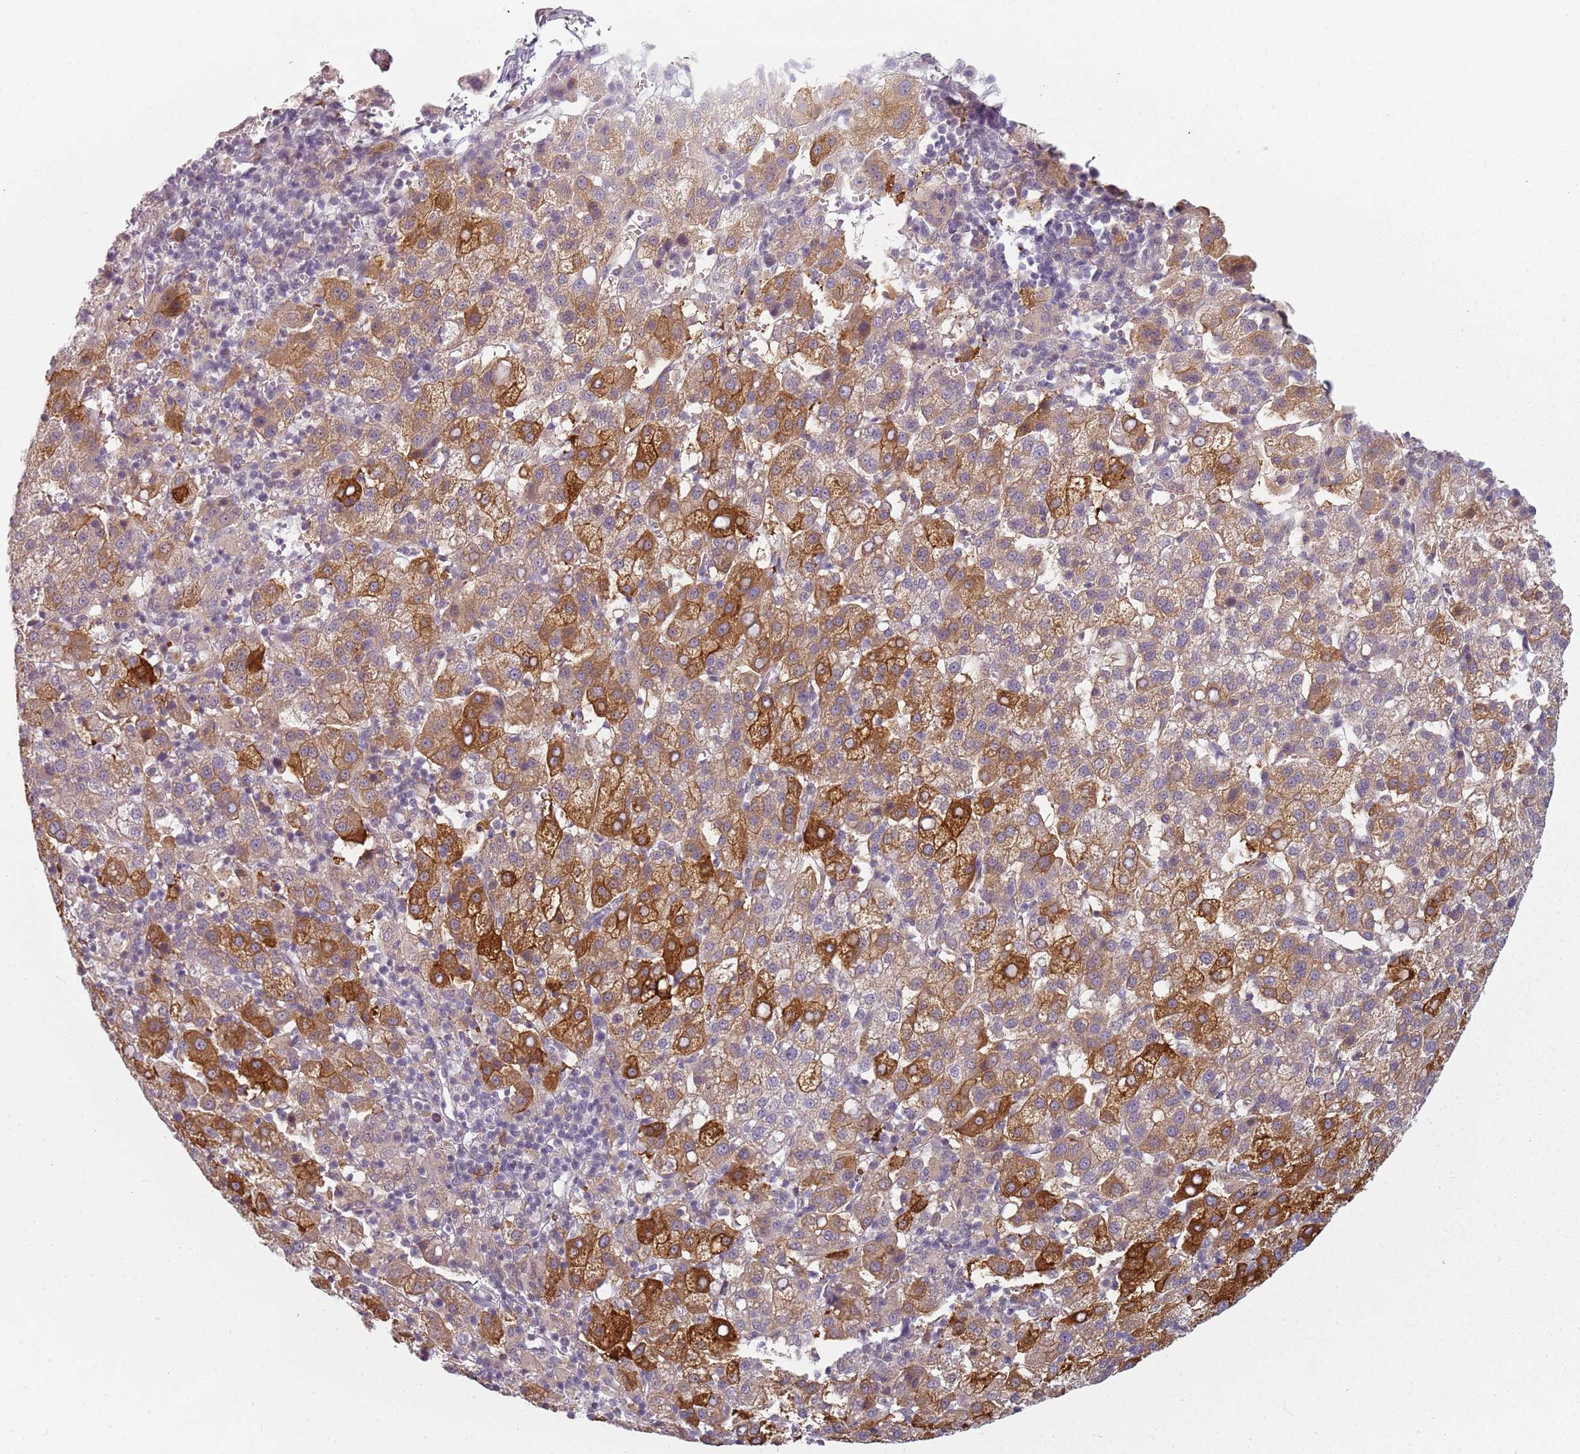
{"staining": {"intensity": "strong", "quantity": "25%-75%", "location": "cytoplasmic/membranous"}, "tissue": "liver cancer", "cell_type": "Tumor cells", "image_type": "cancer", "snomed": [{"axis": "morphology", "description": "Carcinoma, Hepatocellular, NOS"}, {"axis": "topography", "description": "Liver"}], "caption": "A brown stain shows strong cytoplasmic/membranous expression of a protein in liver cancer tumor cells. Using DAB (brown) and hematoxylin (blue) stains, captured at high magnification using brightfield microscopy.", "gene": "CC2D2B", "patient": {"sex": "female", "age": 58}}